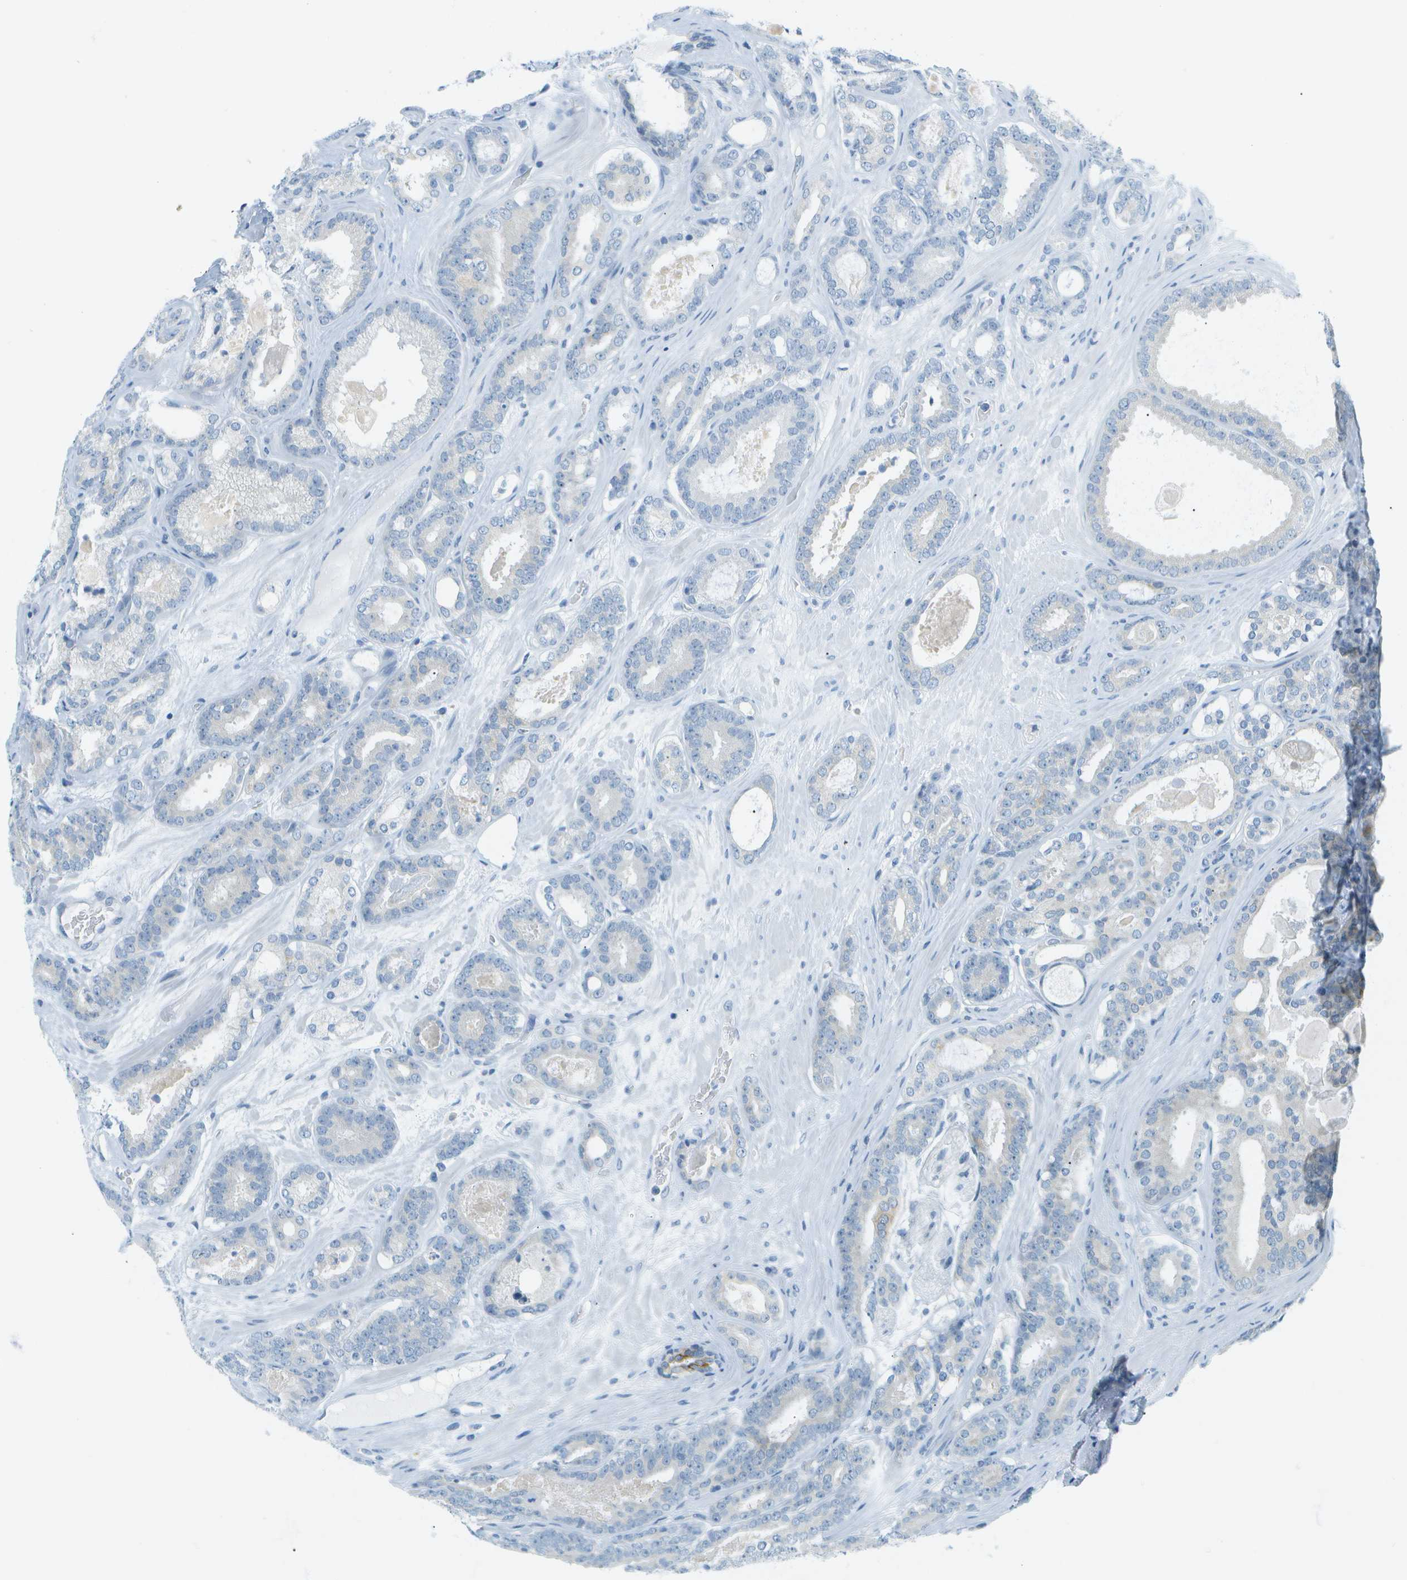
{"staining": {"intensity": "negative", "quantity": "none", "location": "none"}, "tissue": "prostate cancer", "cell_type": "Tumor cells", "image_type": "cancer", "snomed": [{"axis": "morphology", "description": "Adenocarcinoma, High grade"}, {"axis": "topography", "description": "Prostate"}], "caption": "An immunohistochemistry photomicrograph of prostate high-grade adenocarcinoma is shown. There is no staining in tumor cells of prostate high-grade adenocarcinoma. (DAB immunohistochemistry with hematoxylin counter stain).", "gene": "SMYD5", "patient": {"sex": "male", "age": 60}}